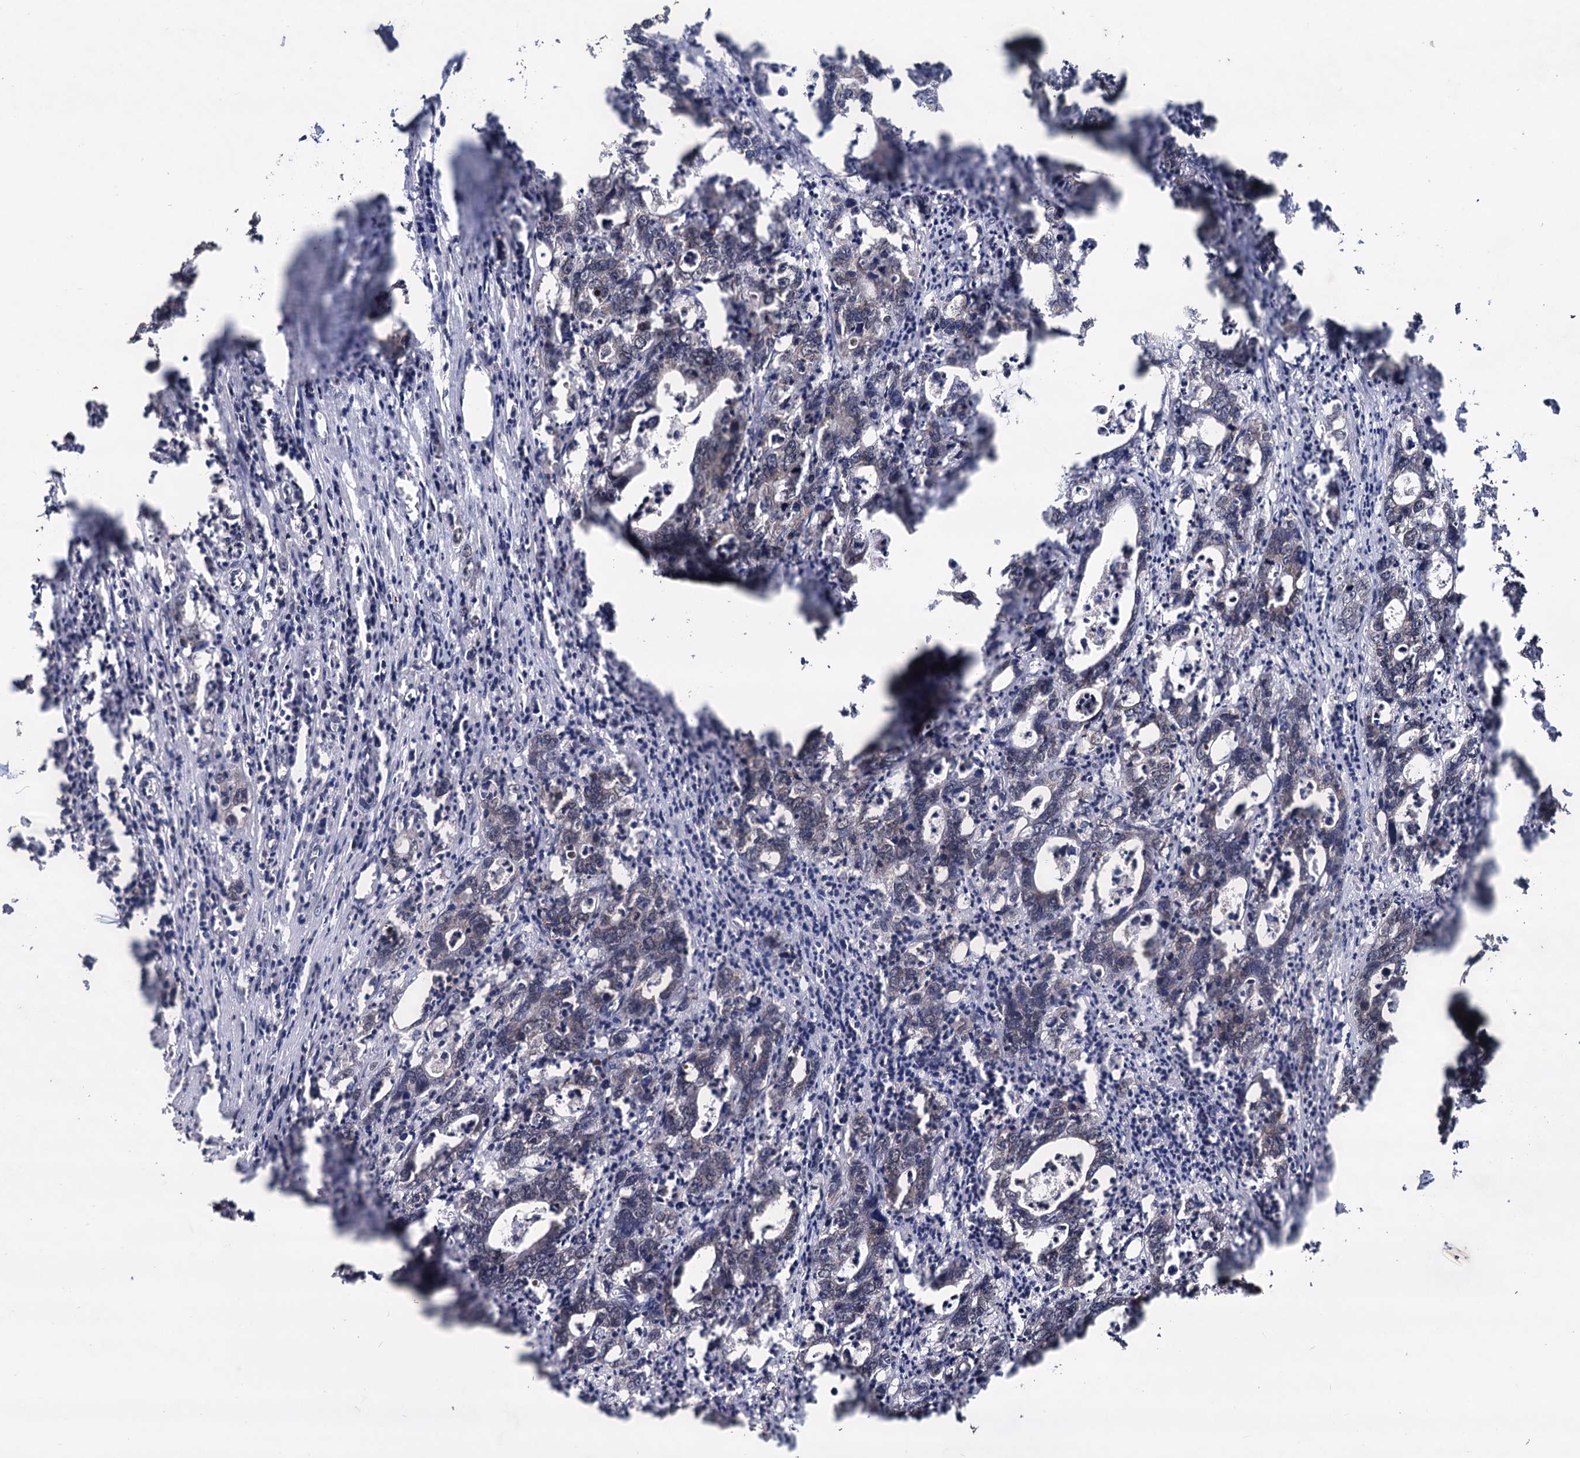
{"staining": {"intensity": "moderate", "quantity": "<25%", "location": "cytoplasmic/membranous"}, "tissue": "colorectal cancer", "cell_type": "Tumor cells", "image_type": "cancer", "snomed": [{"axis": "morphology", "description": "Adenocarcinoma, NOS"}, {"axis": "topography", "description": "Colon"}], "caption": "Immunohistochemical staining of human colorectal cancer reveals moderate cytoplasmic/membranous protein positivity in approximately <25% of tumor cells.", "gene": "KLF5", "patient": {"sex": "female", "age": 75}}